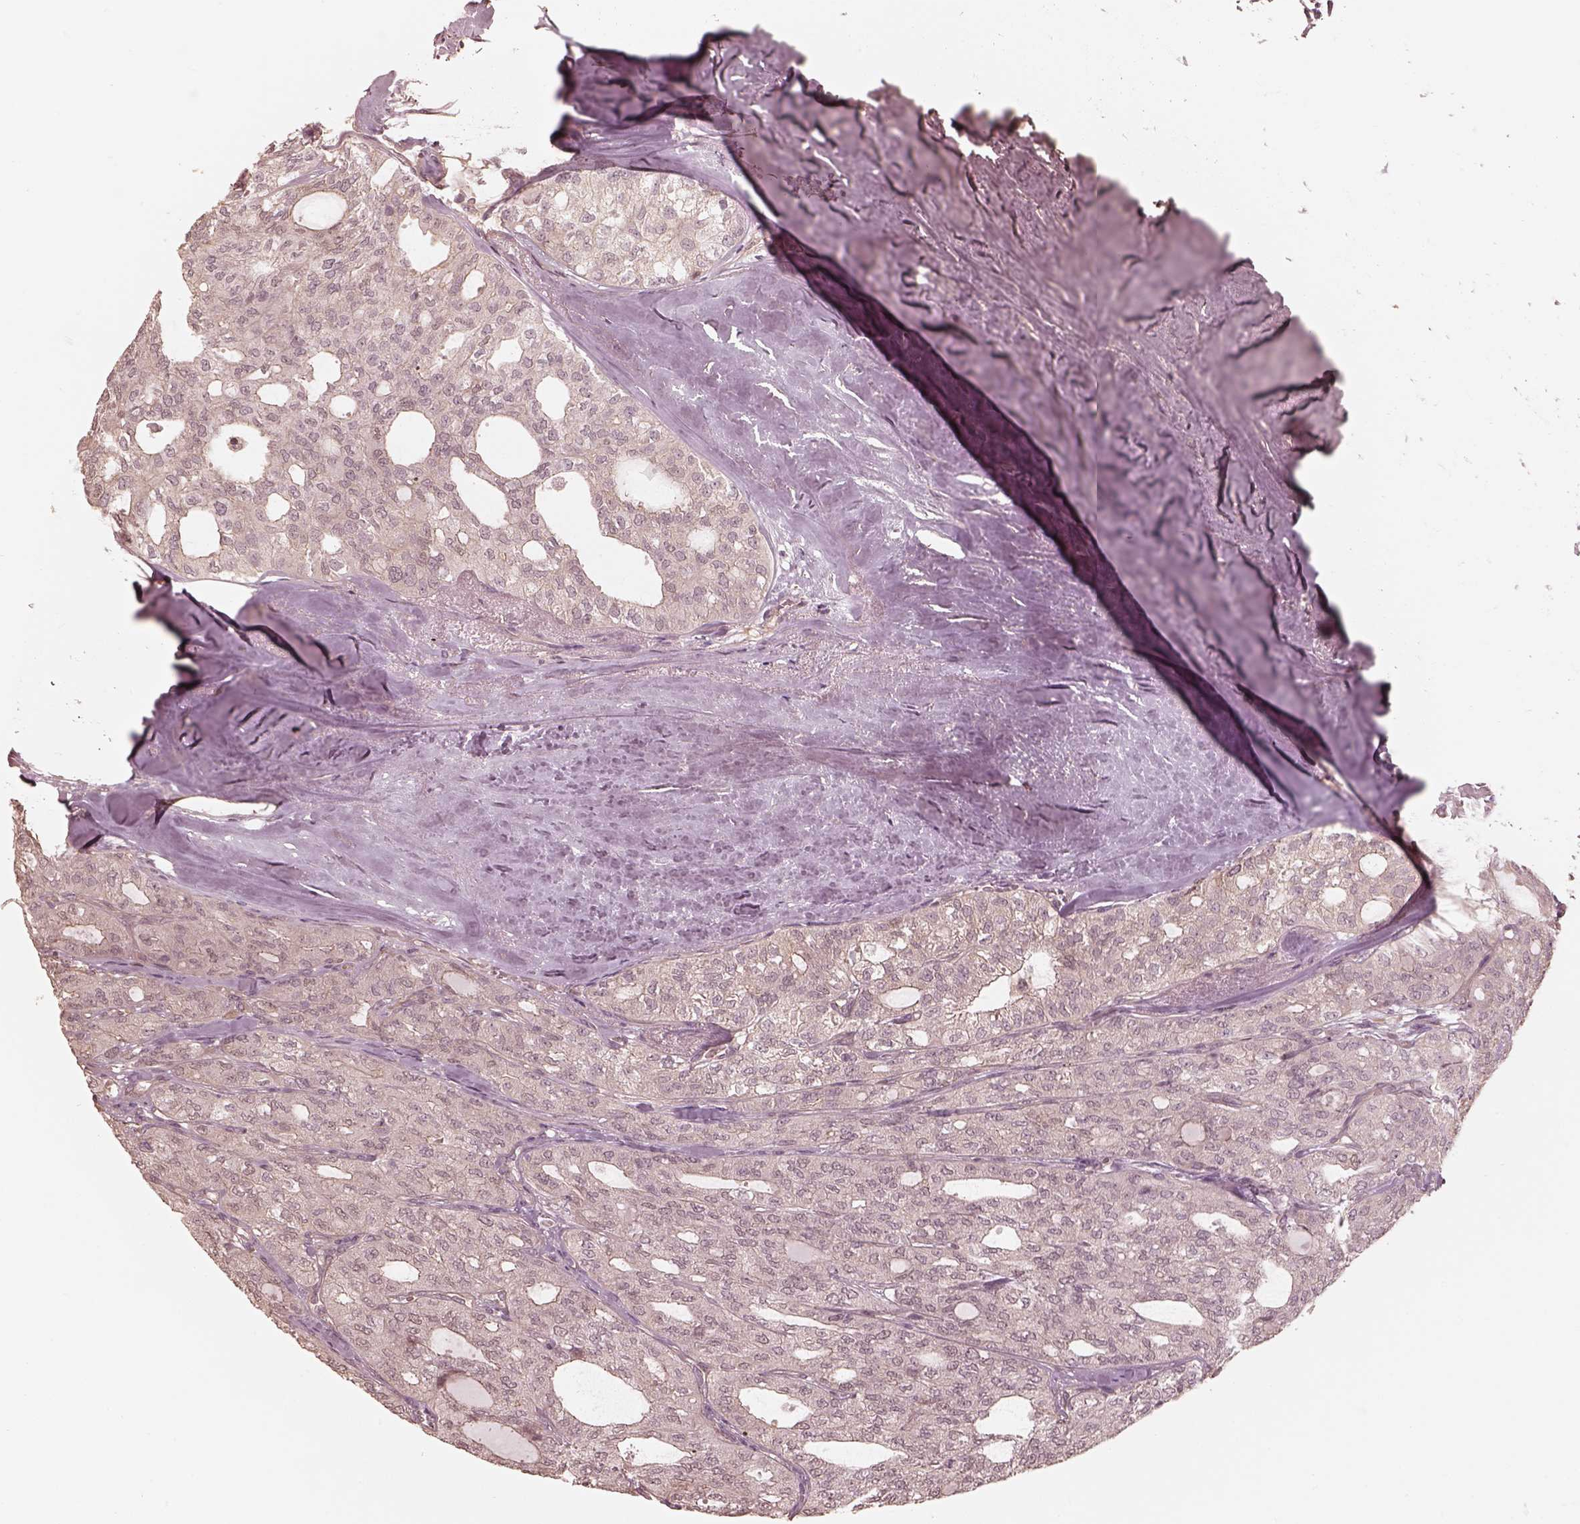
{"staining": {"intensity": "negative", "quantity": "none", "location": "none"}, "tissue": "thyroid cancer", "cell_type": "Tumor cells", "image_type": "cancer", "snomed": [{"axis": "morphology", "description": "Follicular adenoma carcinoma, NOS"}, {"axis": "topography", "description": "Thyroid gland"}], "caption": "Histopathology image shows no protein positivity in tumor cells of thyroid follicular adenoma carcinoma tissue. Brightfield microscopy of IHC stained with DAB (3,3'-diaminobenzidine) (brown) and hematoxylin (blue), captured at high magnification.", "gene": "KIF5C", "patient": {"sex": "male", "age": 75}}